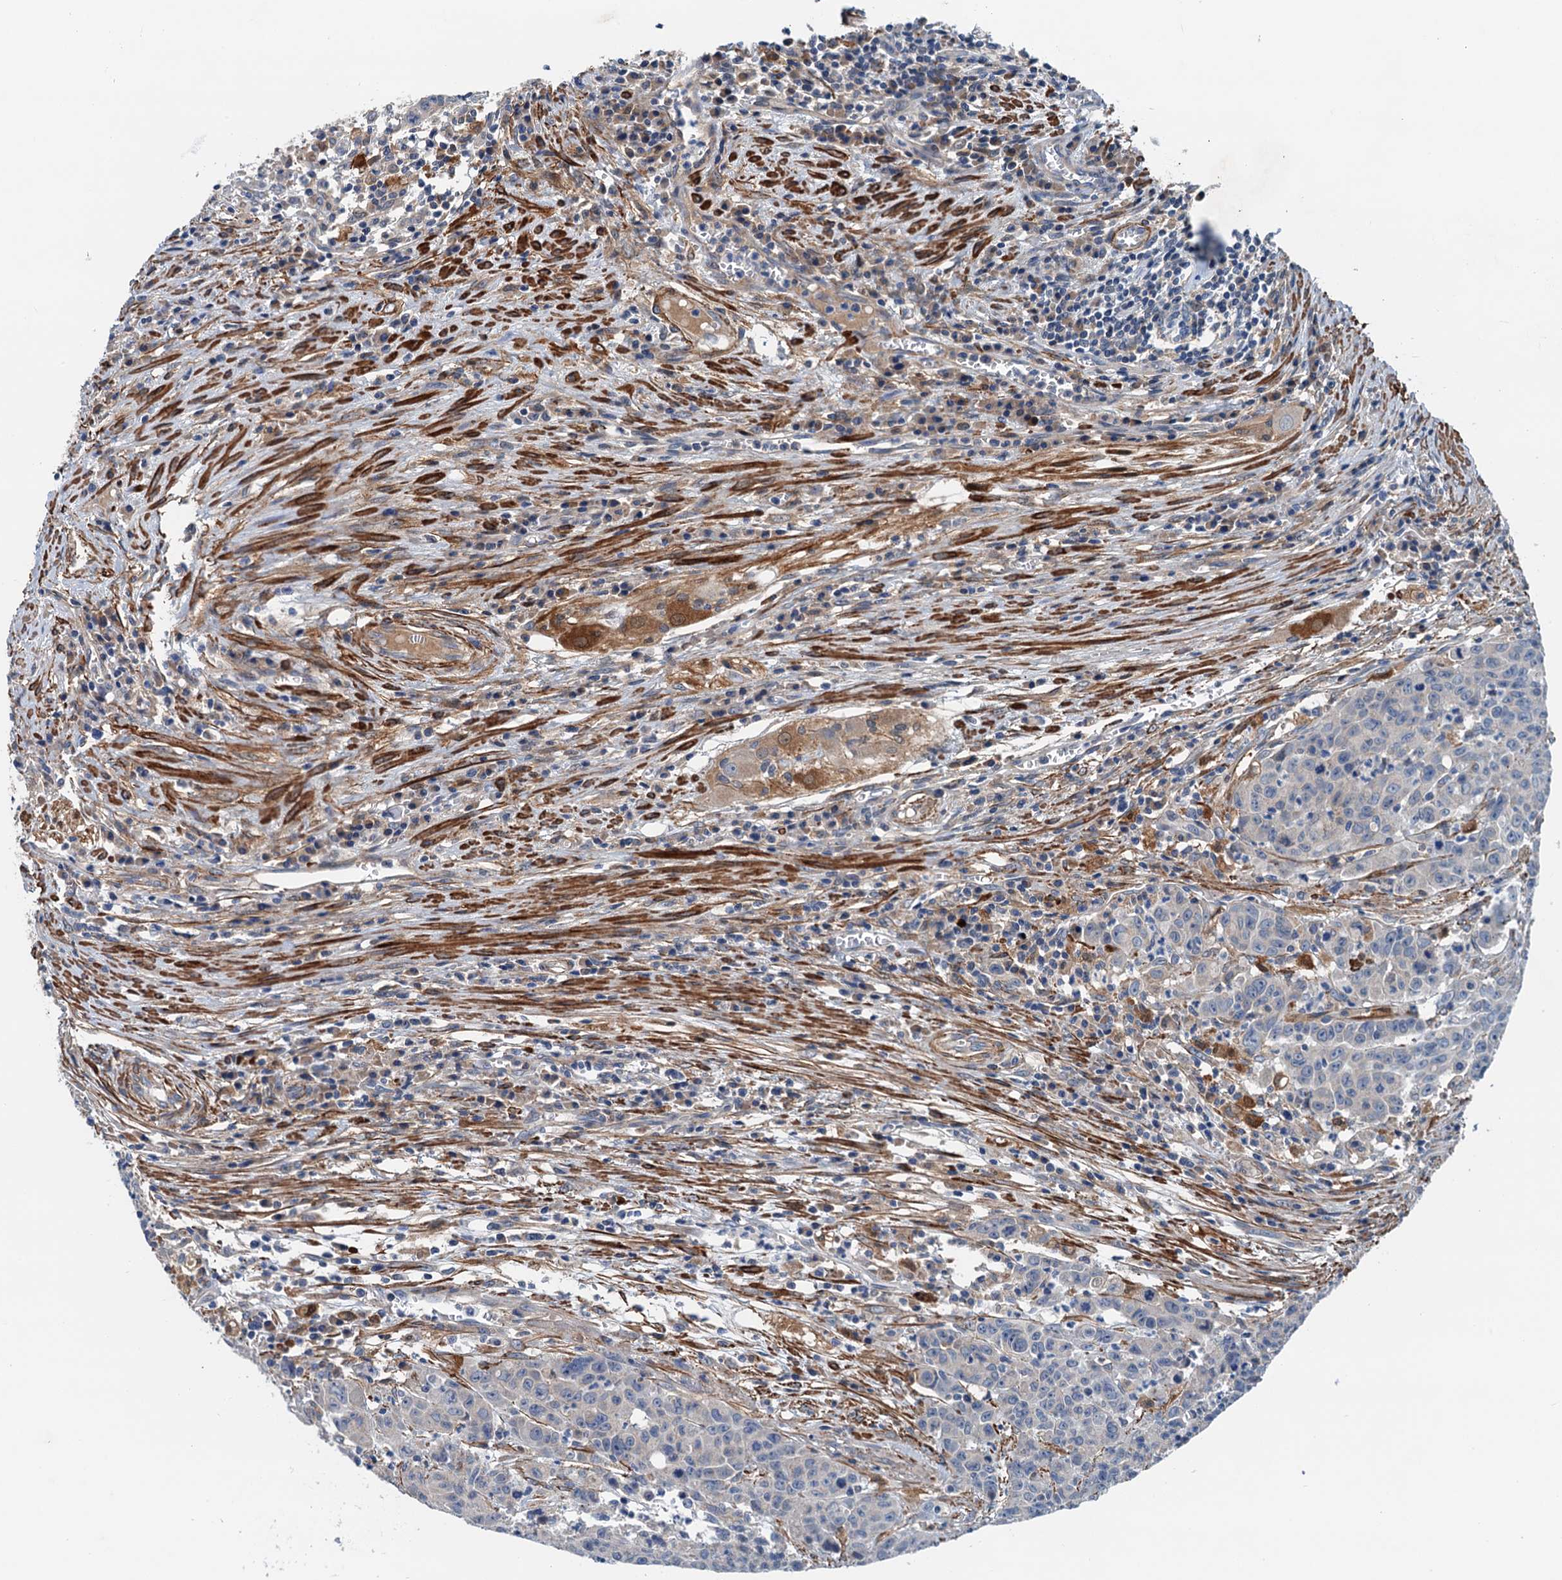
{"staining": {"intensity": "negative", "quantity": "none", "location": "none"}, "tissue": "colorectal cancer", "cell_type": "Tumor cells", "image_type": "cancer", "snomed": [{"axis": "morphology", "description": "Adenocarcinoma, NOS"}, {"axis": "topography", "description": "Colon"}], "caption": "A high-resolution micrograph shows immunohistochemistry (IHC) staining of colorectal cancer (adenocarcinoma), which demonstrates no significant staining in tumor cells.", "gene": "CSTPP1", "patient": {"sex": "male", "age": 62}}